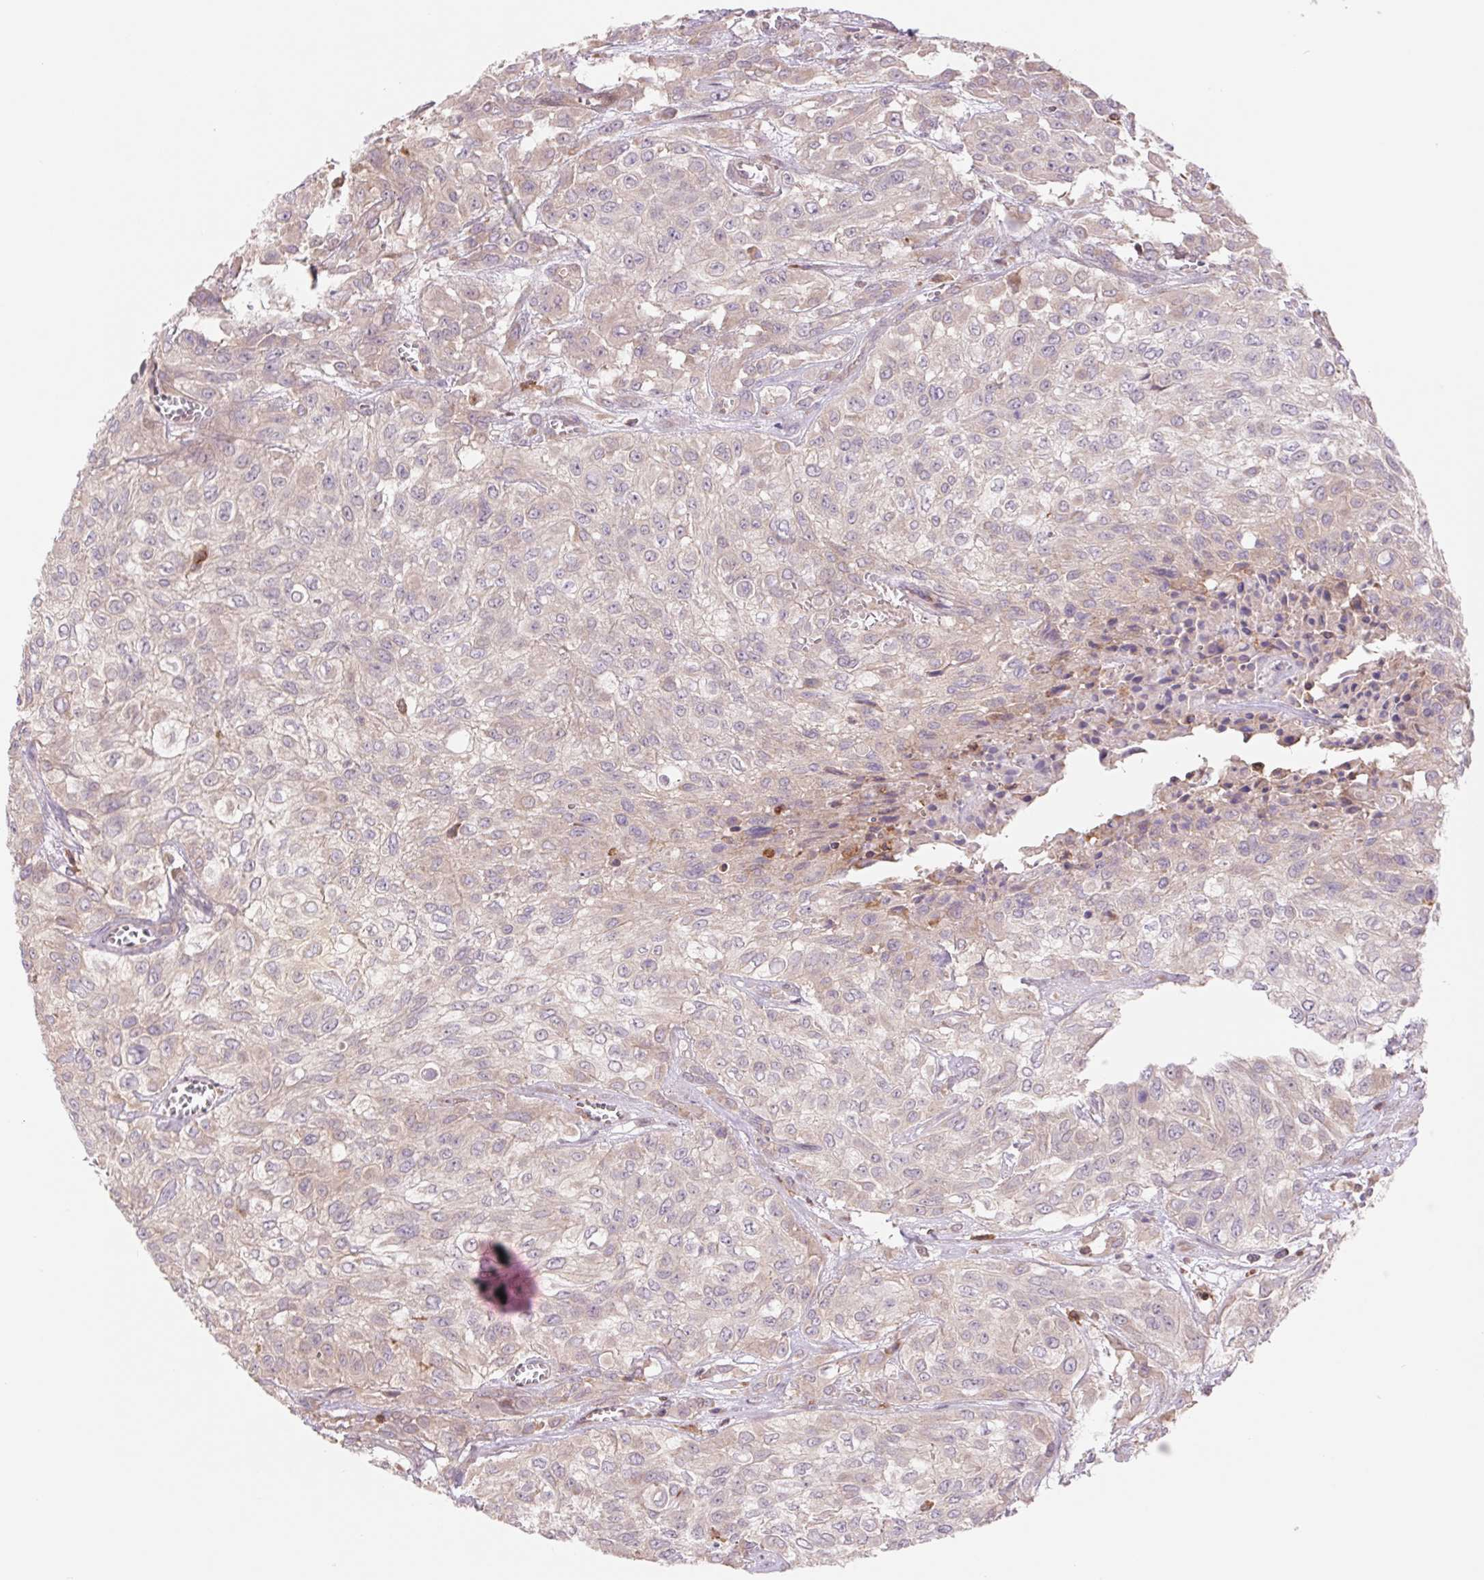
{"staining": {"intensity": "weak", "quantity": "<25%", "location": "cytoplasmic/membranous"}, "tissue": "urothelial cancer", "cell_type": "Tumor cells", "image_type": "cancer", "snomed": [{"axis": "morphology", "description": "Urothelial carcinoma, High grade"}, {"axis": "topography", "description": "Urinary bladder"}], "caption": "A high-resolution photomicrograph shows immunohistochemistry (IHC) staining of urothelial carcinoma (high-grade), which exhibits no significant positivity in tumor cells.", "gene": "KLHL20", "patient": {"sex": "male", "age": 57}}